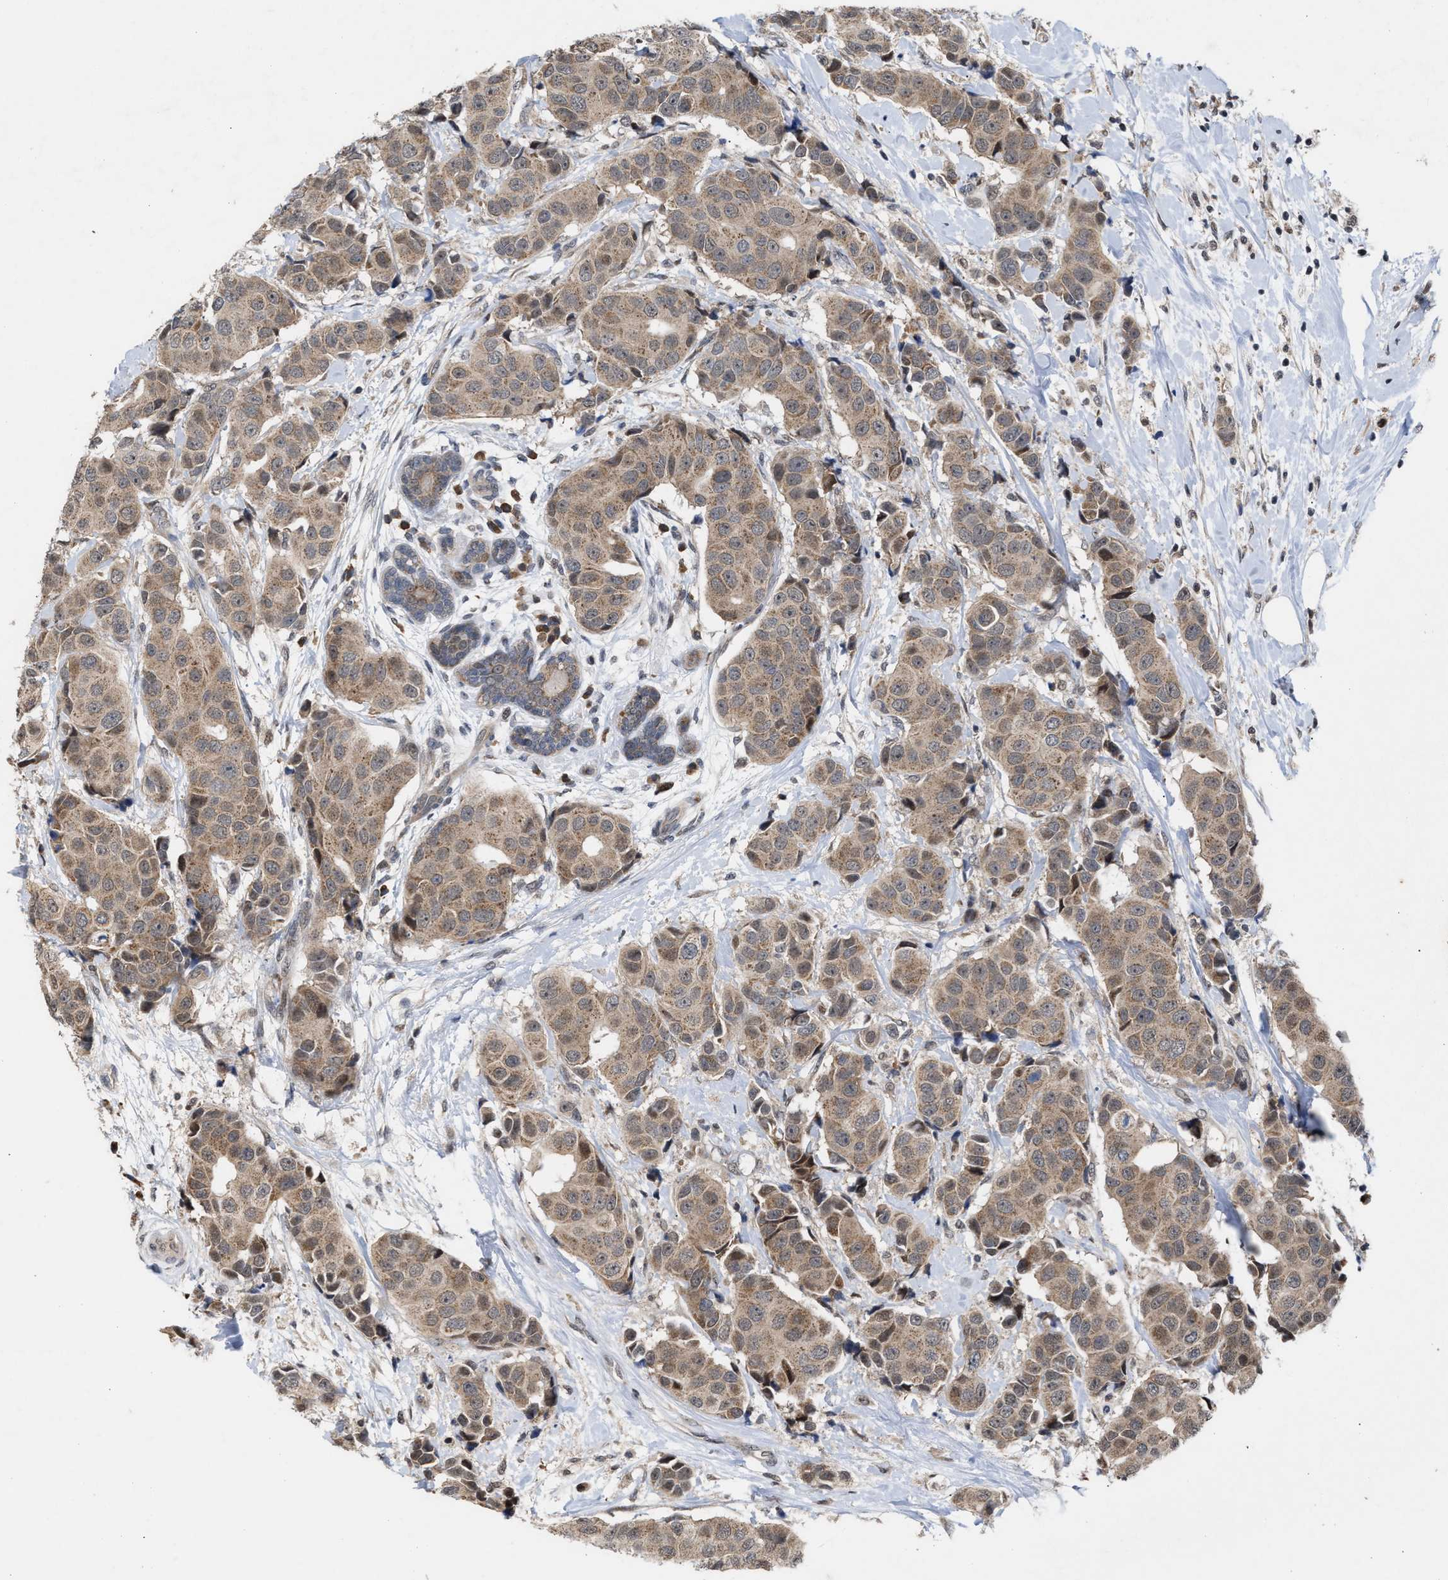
{"staining": {"intensity": "moderate", "quantity": ">75%", "location": "cytoplasmic/membranous"}, "tissue": "breast cancer", "cell_type": "Tumor cells", "image_type": "cancer", "snomed": [{"axis": "morphology", "description": "Normal tissue, NOS"}, {"axis": "morphology", "description": "Duct carcinoma"}, {"axis": "topography", "description": "Breast"}], "caption": "This is a micrograph of IHC staining of invasive ductal carcinoma (breast), which shows moderate expression in the cytoplasmic/membranous of tumor cells.", "gene": "MKNK2", "patient": {"sex": "female", "age": 39}}